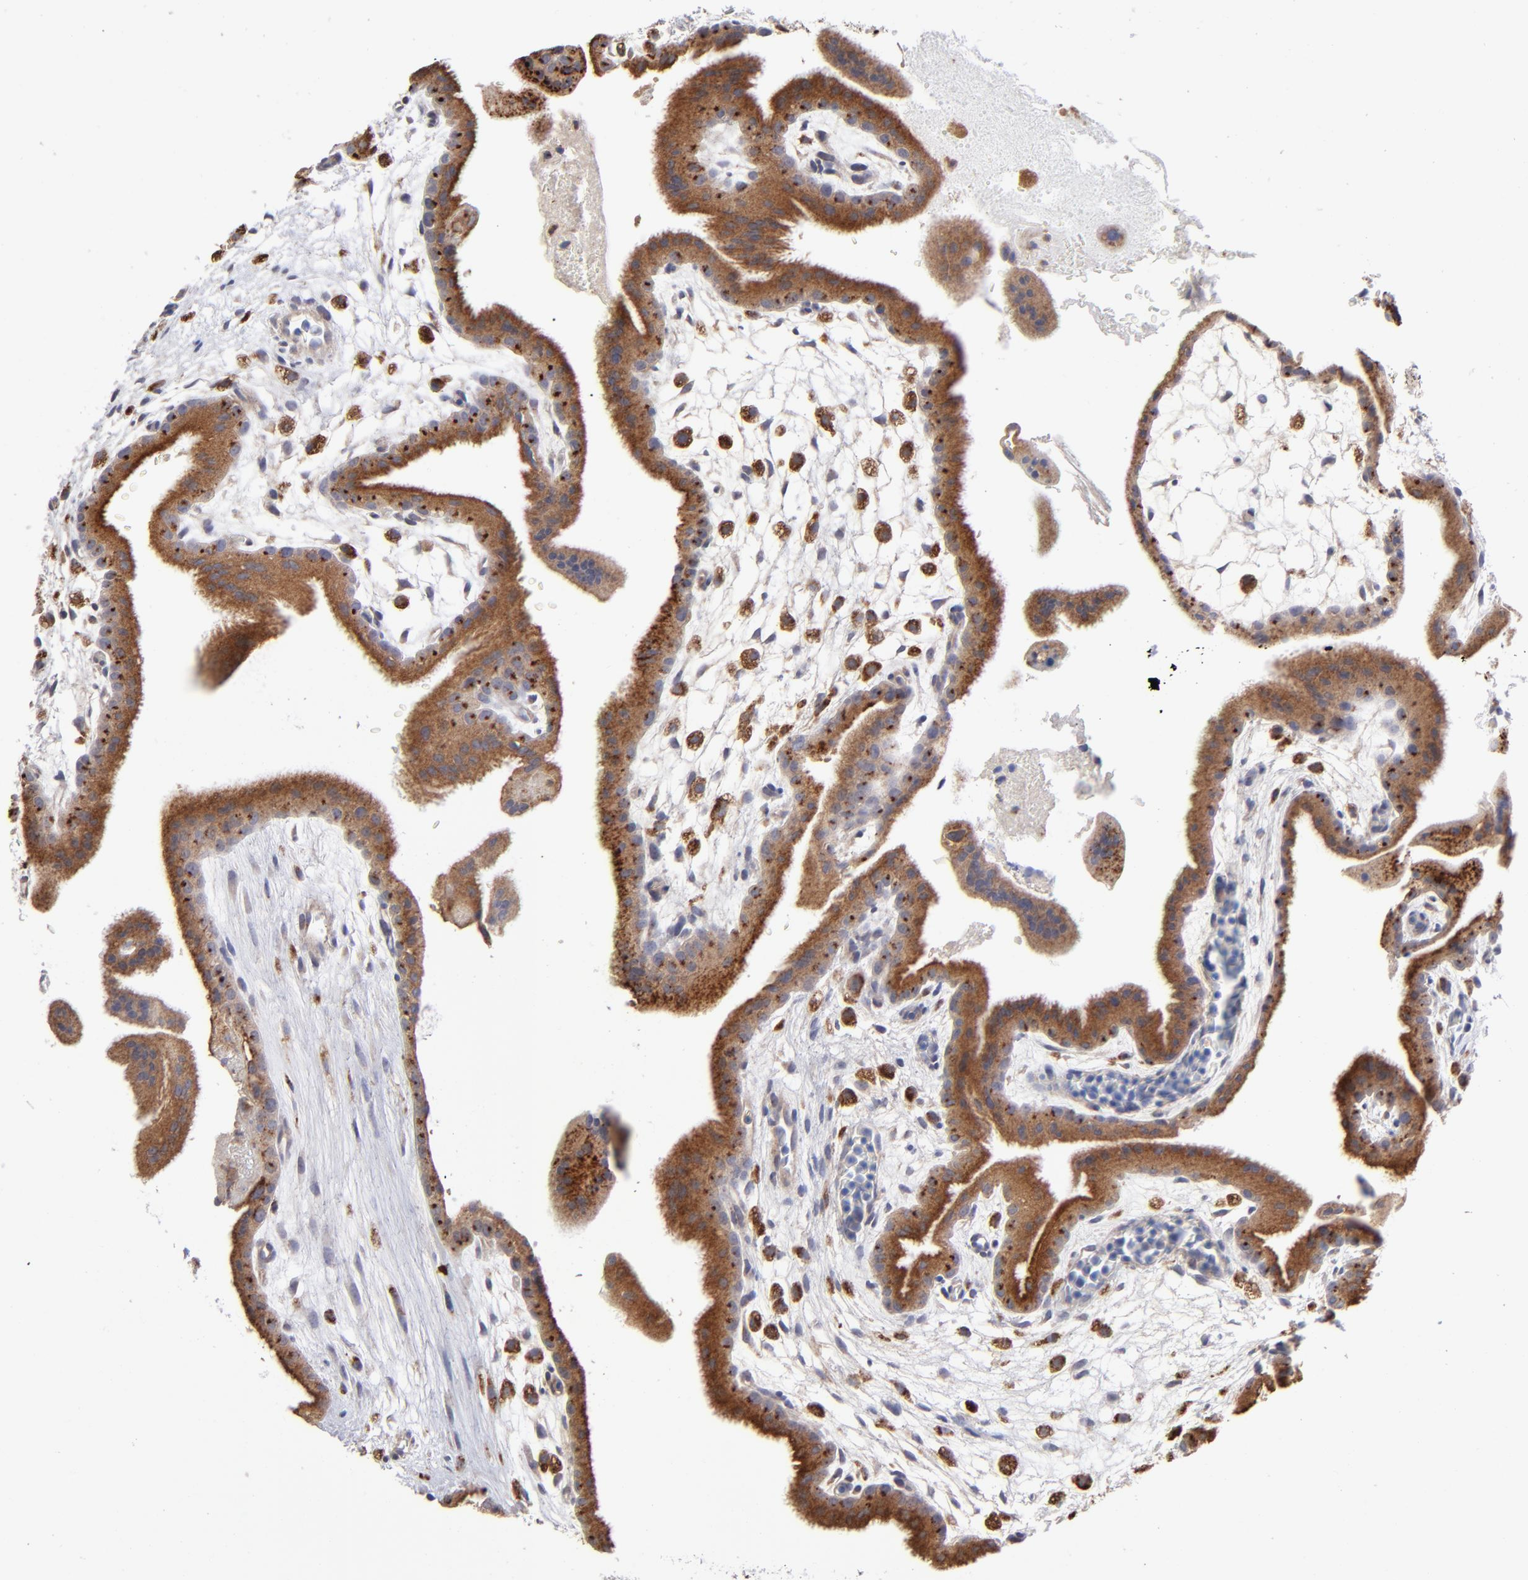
{"staining": {"intensity": "moderate", "quantity": ">75%", "location": "cytoplasmic/membranous,nuclear"}, "tissue": "placenta", "cell_type": "Trophoblastic cells", "image_type": "normal", "snomed": [{"axis": "morphology", "description": "Normal tissue, NOS"}, {"axis": "topography", "description": "Placenta"}], "caption": "This is an image of immunohistochemistry staining of benign placenta, which shows moderate expression in the cytoplasmic/membranous,nuclear of trophoblastic cells.", "gene": "RRAGA", "patient": {"sex": "female", "age": 35}}